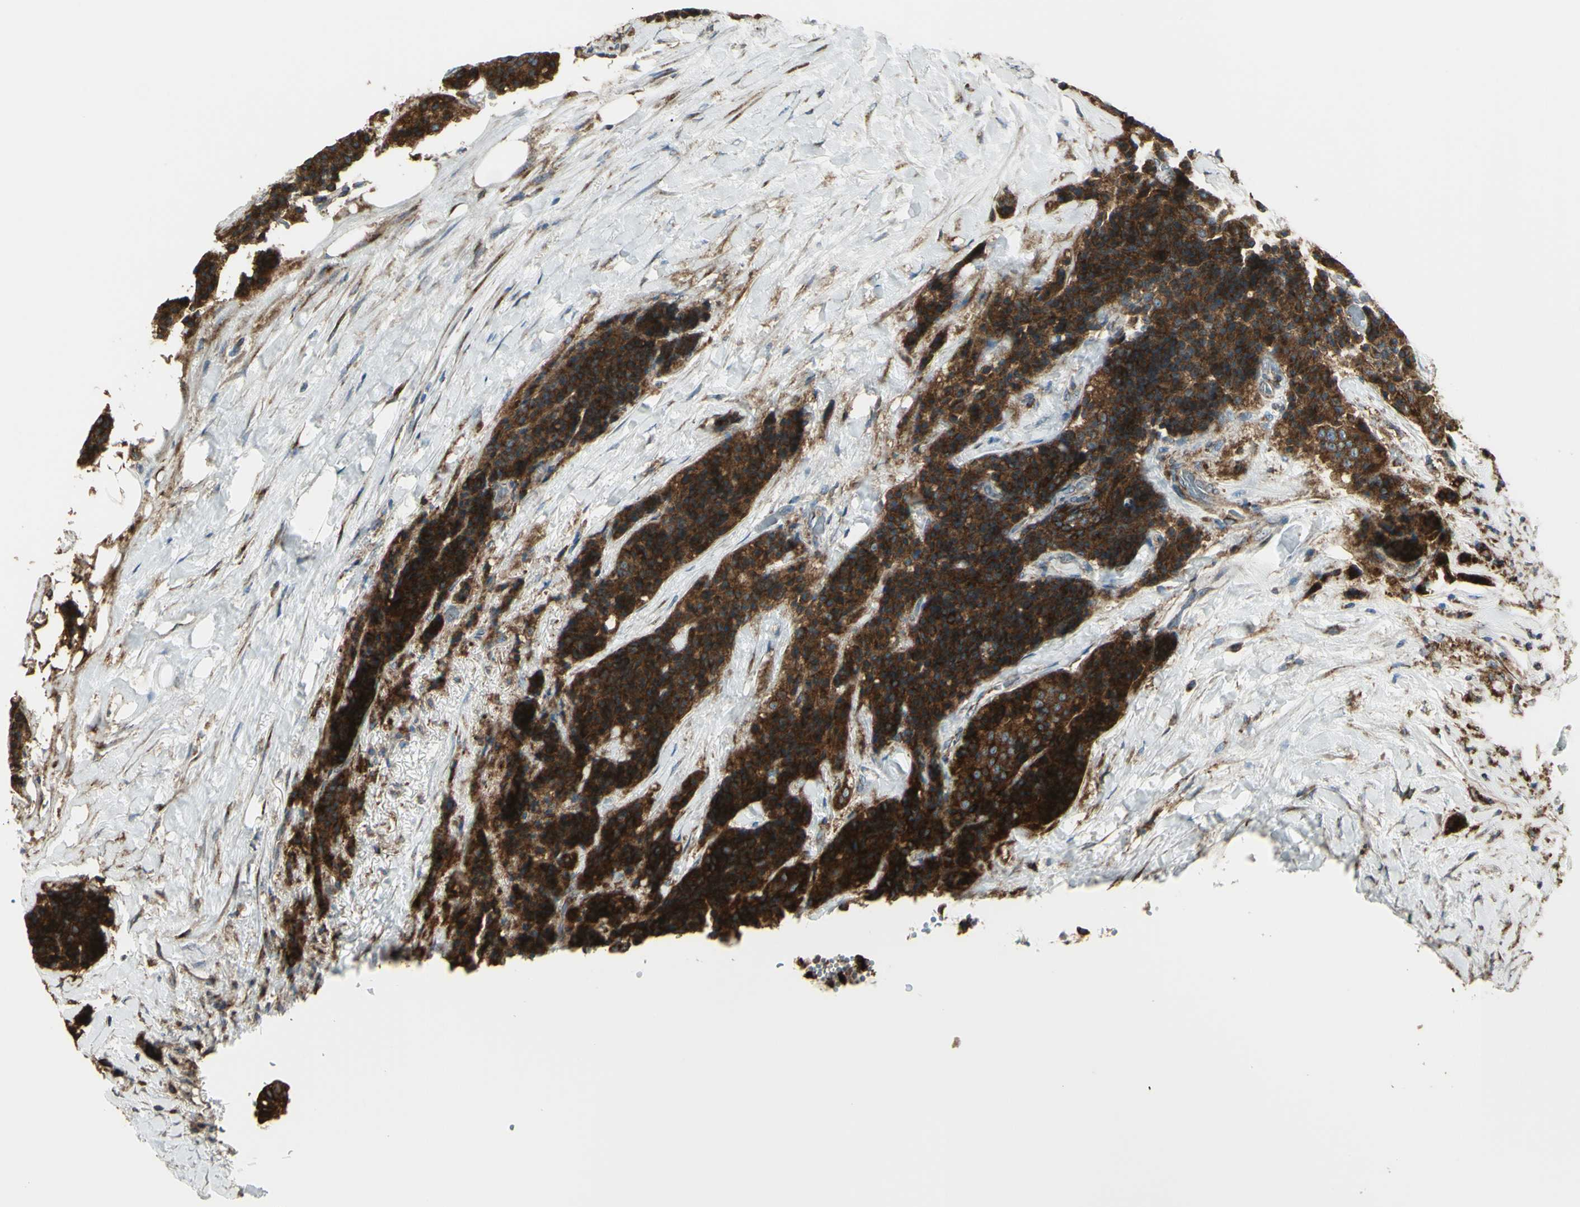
{"staining": {"intensity": "strong", "quantity": ">75%", "location": "cytoplasmic/membranous"}, "tissue": "carcinoid", "cell_type": "Tumor cells", "image_type": "cancer", "snomed": [{"axis": "morphology", "description": "Carcinoid, malignant, NOS"}, {"axis": "topography", "description": "Colon"}], "caption": "Malignant carcinoid tissue shows strong cytoplasmic/membranous positivity in approximately >75% of tumor cells, visualized by immunohistochemistry.", "gene": "NAPA", "patient": {"sex": "female", "age": 61}}